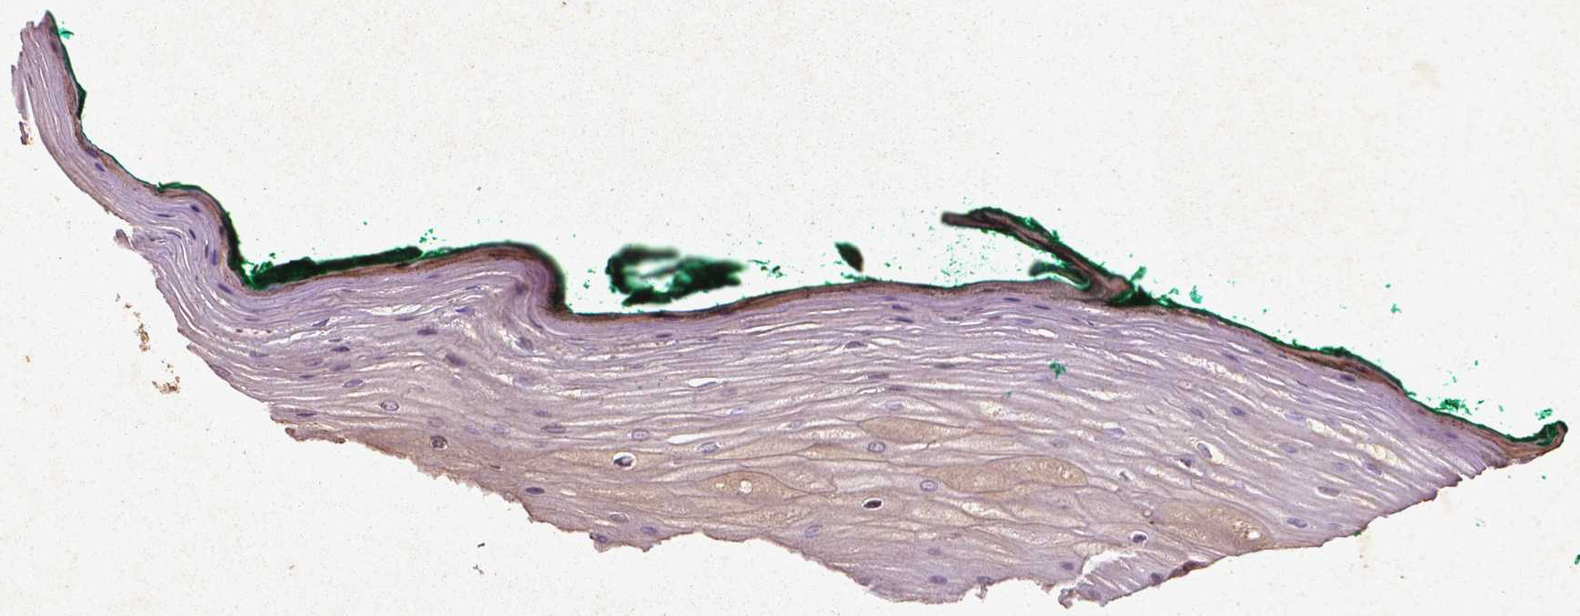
{"staining": {"intensity": "negative", "quantity": "none", "location": "none"}, "tissue": "oral mucosa", "cell_type": "Squamous epithelial cells", "image_type": "normal", "snomed": [{"axis": "morphology", "description": "Normal tissue, NOS"}, {"axis": "topography", "description": "Oral tissue"}], "caption": "This is an immunohistochemistry micrograph of unremarkable oral mucosa. There is no staining in squamous epithelial cells.", "gene": "COQ2", "patient": {"sex": "female", "age": 83}}